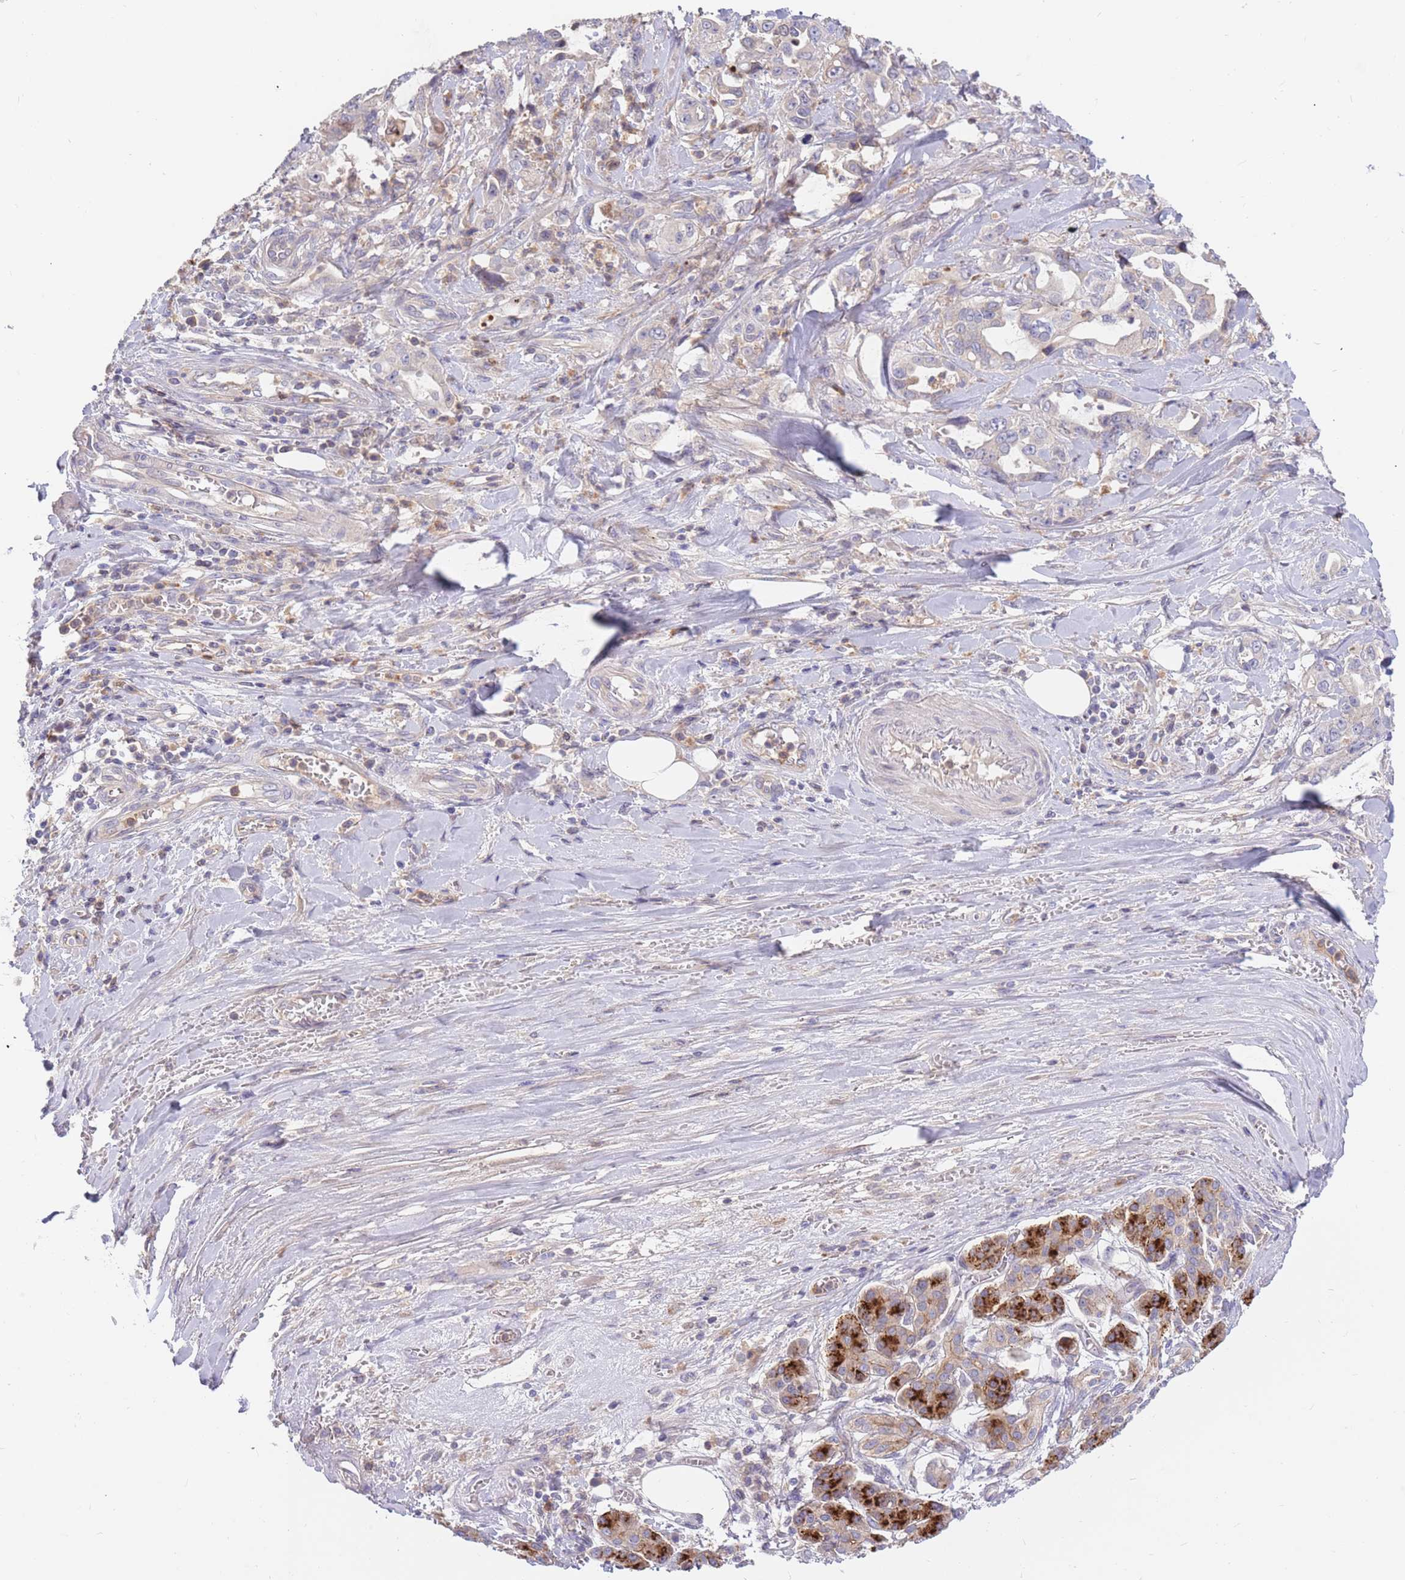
{"staining": {"intensity": "strong", "quantity": "<25%", "location": "cytoplasmic/membranous"}, "tissue": "pancreatic cancer", "cell_type": "Tumor cells", "image_type": "cancer", "snomed": [{"axis": "morphology", "description": "Adenocarcinoma, NOS"}, {"axis": "topography", "description": "Pancreas"}], "caption": "Protein staining reveals strong cytoplasmic/membranous expression in approximately <25% of tumor cells in pancreatic cancer (adenocarcinoma). The staining was performed using DAB, with brown indicating positive protein expression. Nuclei are stained blue with hematoxylin.", "gene": "BORCS5", "patient": {"sex": "female", "age": 61}}